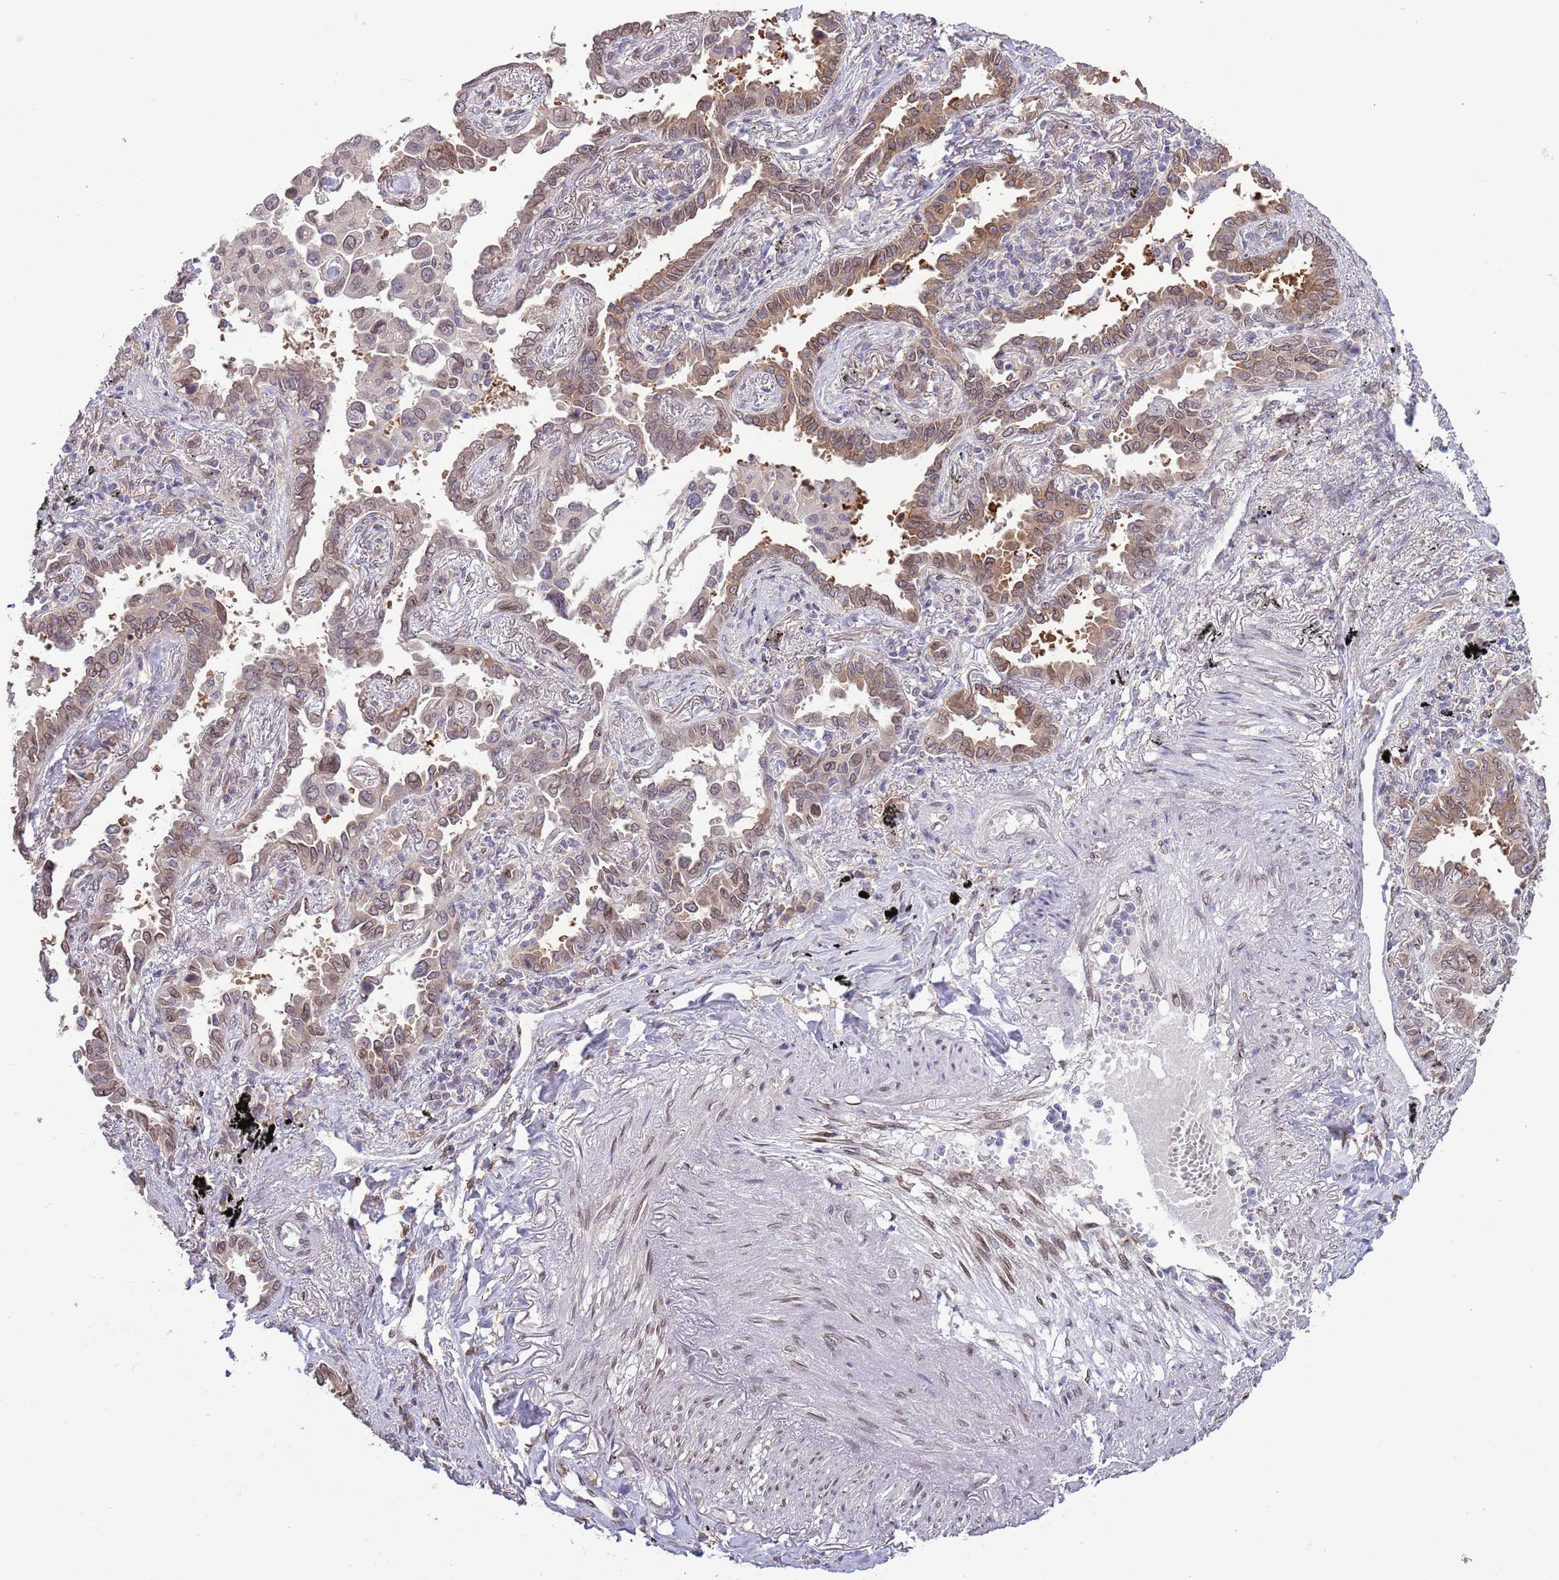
{"staining": {"intensity": "weak", "quantity": ">75%", "location": "cytoplasmic/membranous,nuclear"}, "tissue": "lung cancer", "cell_type": "Tumor cells", "image_type": "cancer", "snomed": [{"axis": "morphology", "description": "Adenocarcinoma, NOS"}, {"axis": "topography", "description": "Lung"}], "caption": "Human adenocarcinoma (lung) stained with a brown dye exhibits weak cytoplasmic/membranous and nuclear positive staining in approximately >75% of tumor cells.", "gene": "ZNF665", "patient": {"sex": "male", "age": 67}}